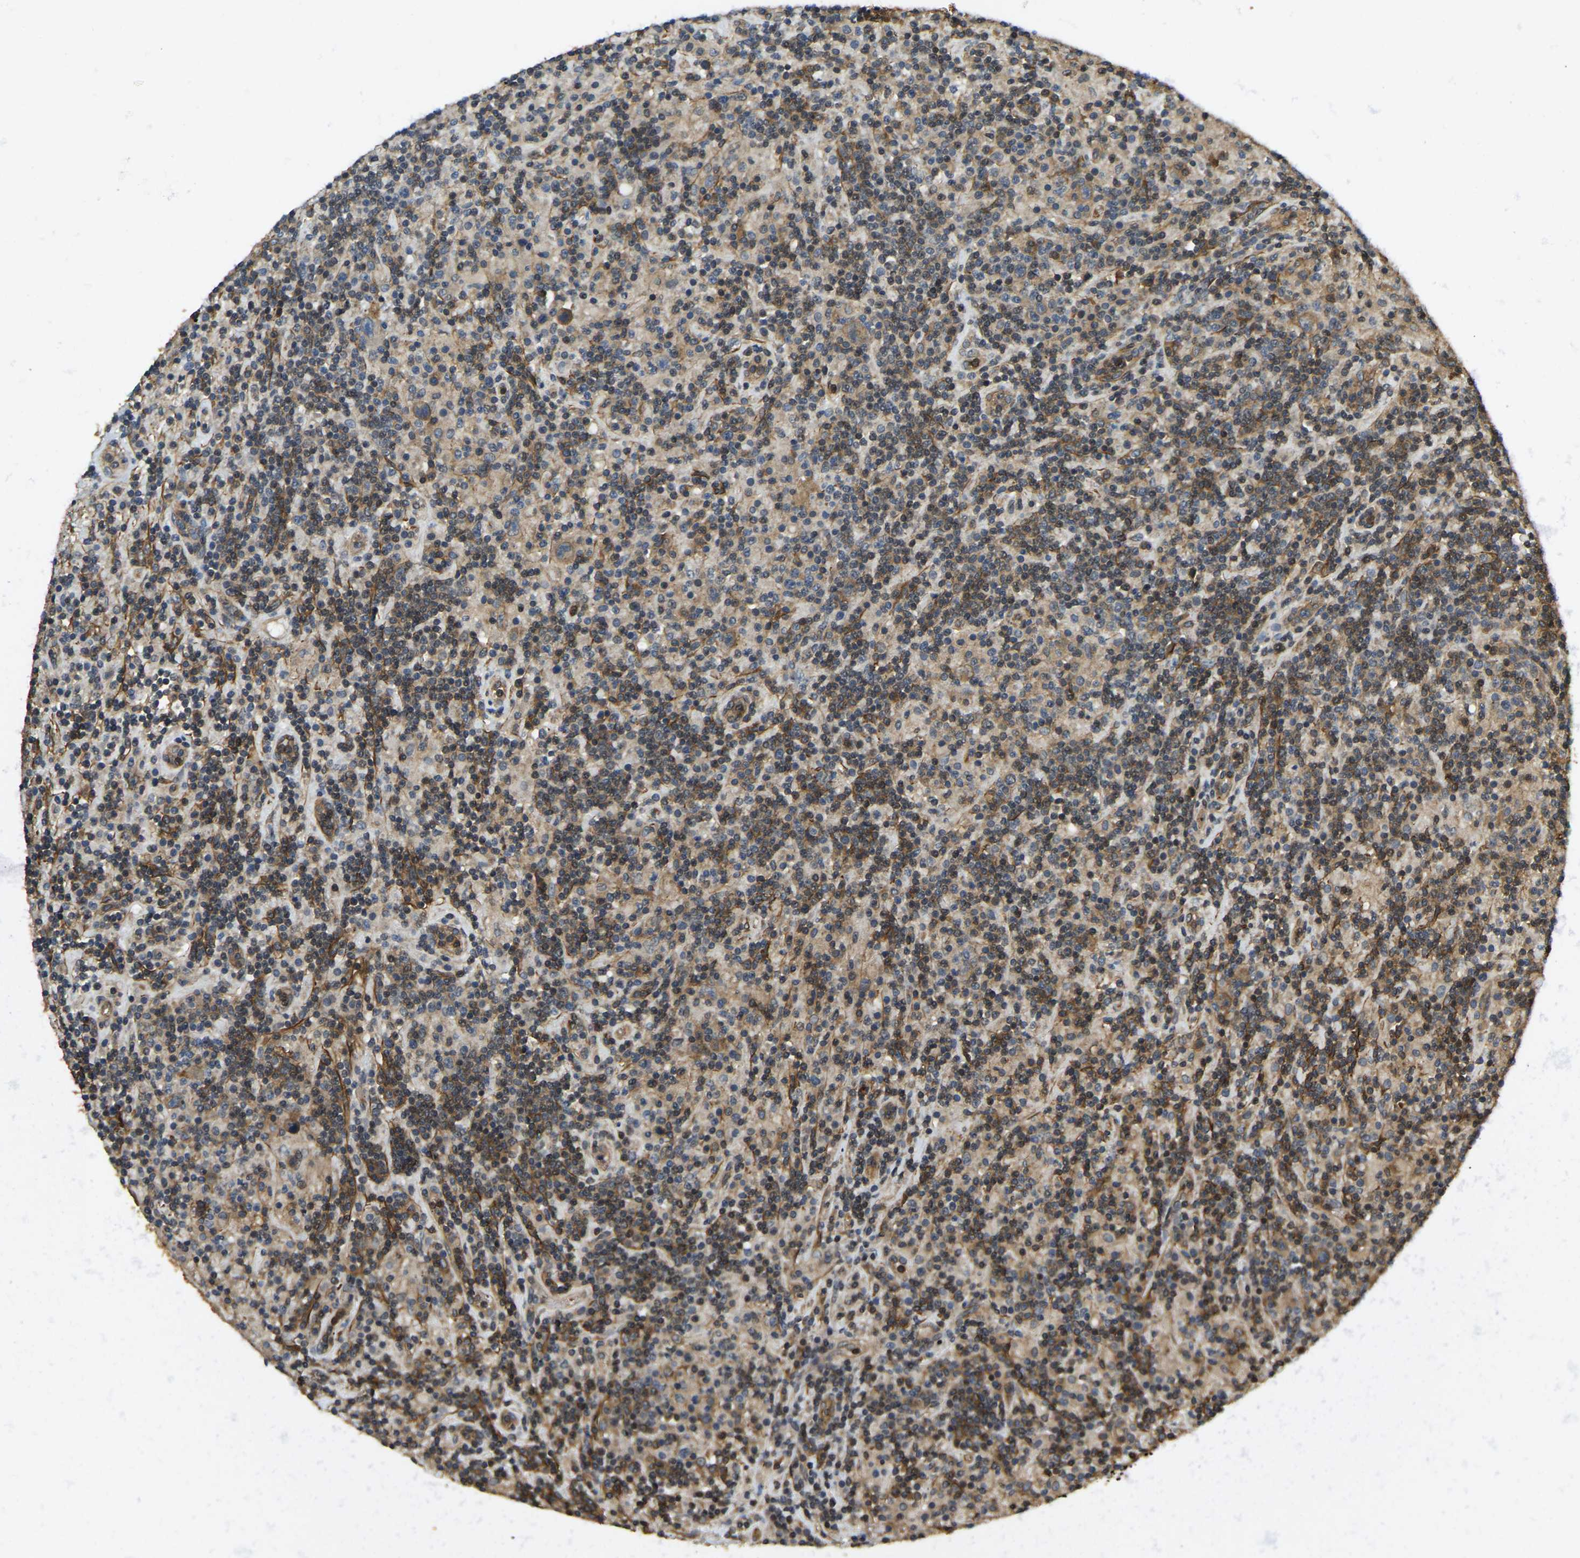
{"staining": {"intensity": "weak", "quantity": "25%-75%", "location": "cytoplasmic/membranous"}, "tissue": "lymphoma", "cell_type": "Tumor cells", "image_type": "cancer", "snomed": [{"axis": "morphology", "description": "Hodgkin's disease, NOS"}, {"axis": "topography", "description": "Lymph node"}], "caption": "Immunohistochemistry (DAB) staining of human lymphoma demonstrates weak cytoplasmic/membranous protein expression in approximately 25%-75% of tumor cells. (Stains: DAB (3,3'-diaminobenzidine) in brown, nuclei in blue, Microscopy: brightfield microscopy at high magnification).", "gene": "ERGIC1", "patient": {"sex": "male", "age": 70}}